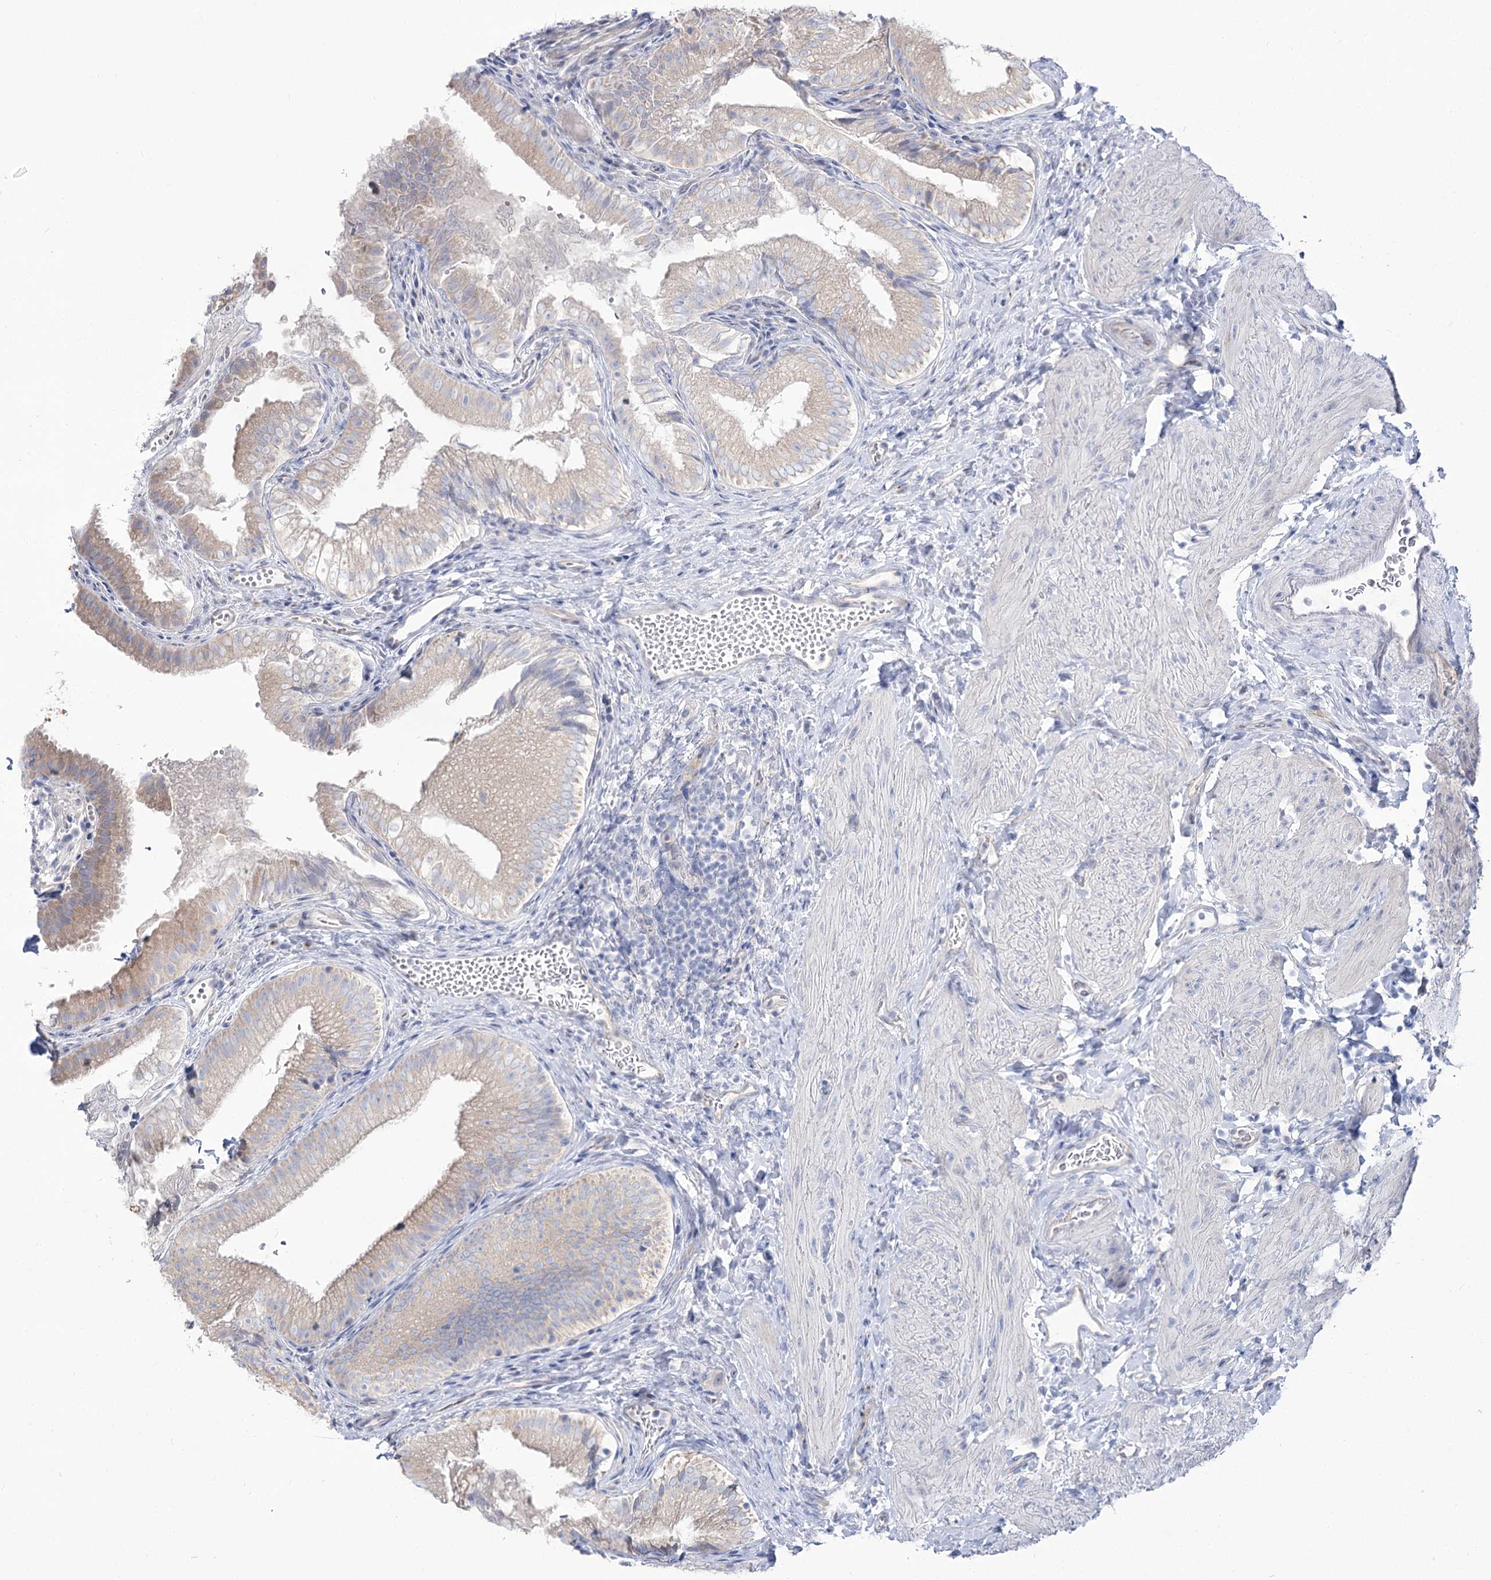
{"staining": {"intensity": "weak", "quantity": "<25%", "location": "cytoplasmic/membranous"}, "tissue": "gallbladder", "cell_type": "Glandular cells", "image_type": "normal", "snomed": [{"axis": "morphology", "description": "Normal tissue, NOS"}, {"axis": "topography", "description": "Gallbladder"}], "caption": "A photomicrograph of gallbladder stained for a protein exhibits no brown staining in glandular cells.", "gene": "SUOX", "patient": {"sex": "female", "age": 30}}